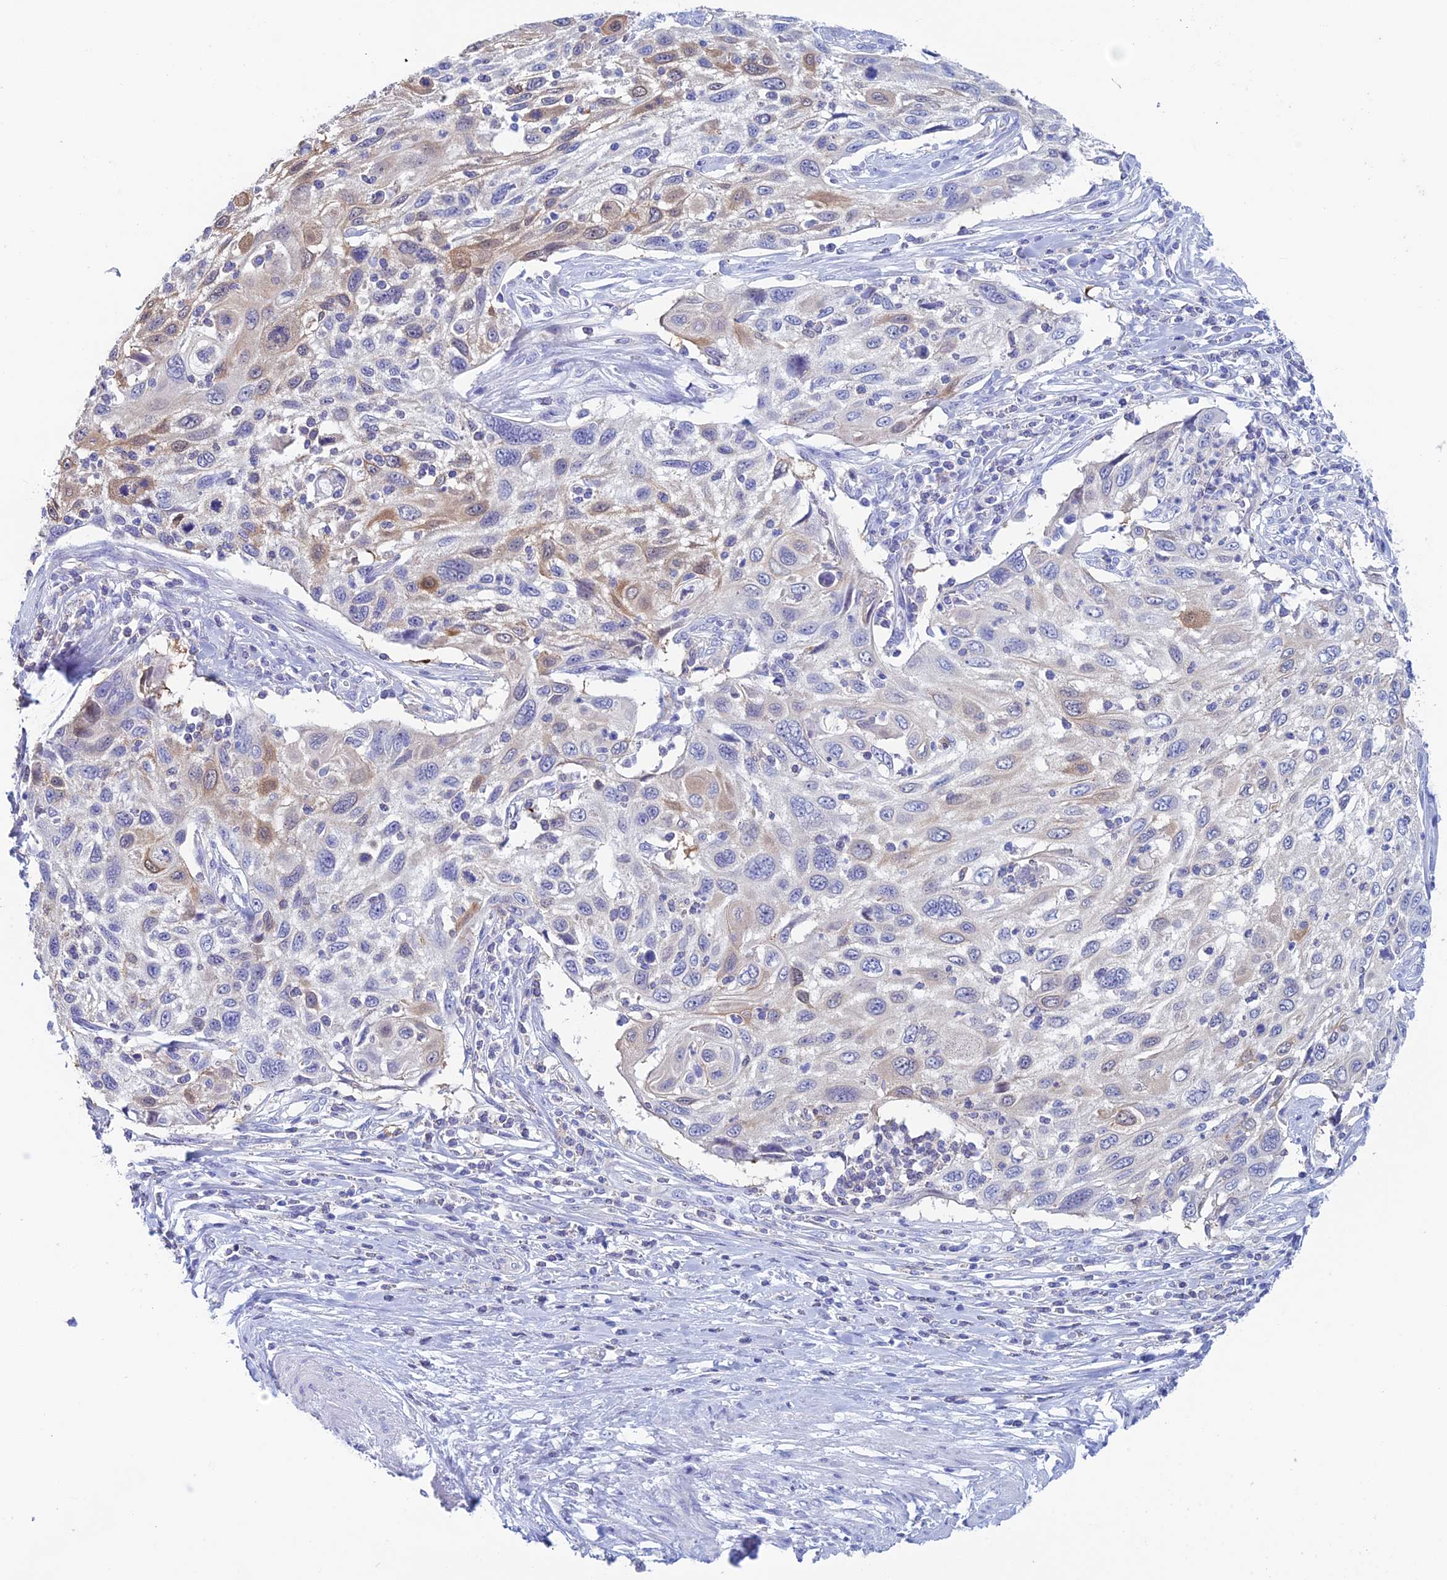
{"staining": {"intensity": "moderate", "quantity": "<25%", "location": "cytoplasmic/membranous,nuclear"}, "tissue": "cervical cancer", "cell_type": "Tumor cells", "image_type": "cancer", "snomed": [{"axis": "morphology", "description": "Squamous cell carcinoma, NOS"}, {"axis": "topography", "description": "Cervix"}], "caption": "IHC staining of cervical squamous cell carcinoma, which shows low levels of moderate cytoplasmic/membranous and nuclear staining in about <25% of tumor cells indicating moderate cytoplasmic/membranous and nuclear protein expression. The staining was performed using DAB (brown) for protein detection and nuclei were counterstained in hematoxylin (blue).", "gene": "KCNK17", "patient": {"sex": "female", "age": 70}}